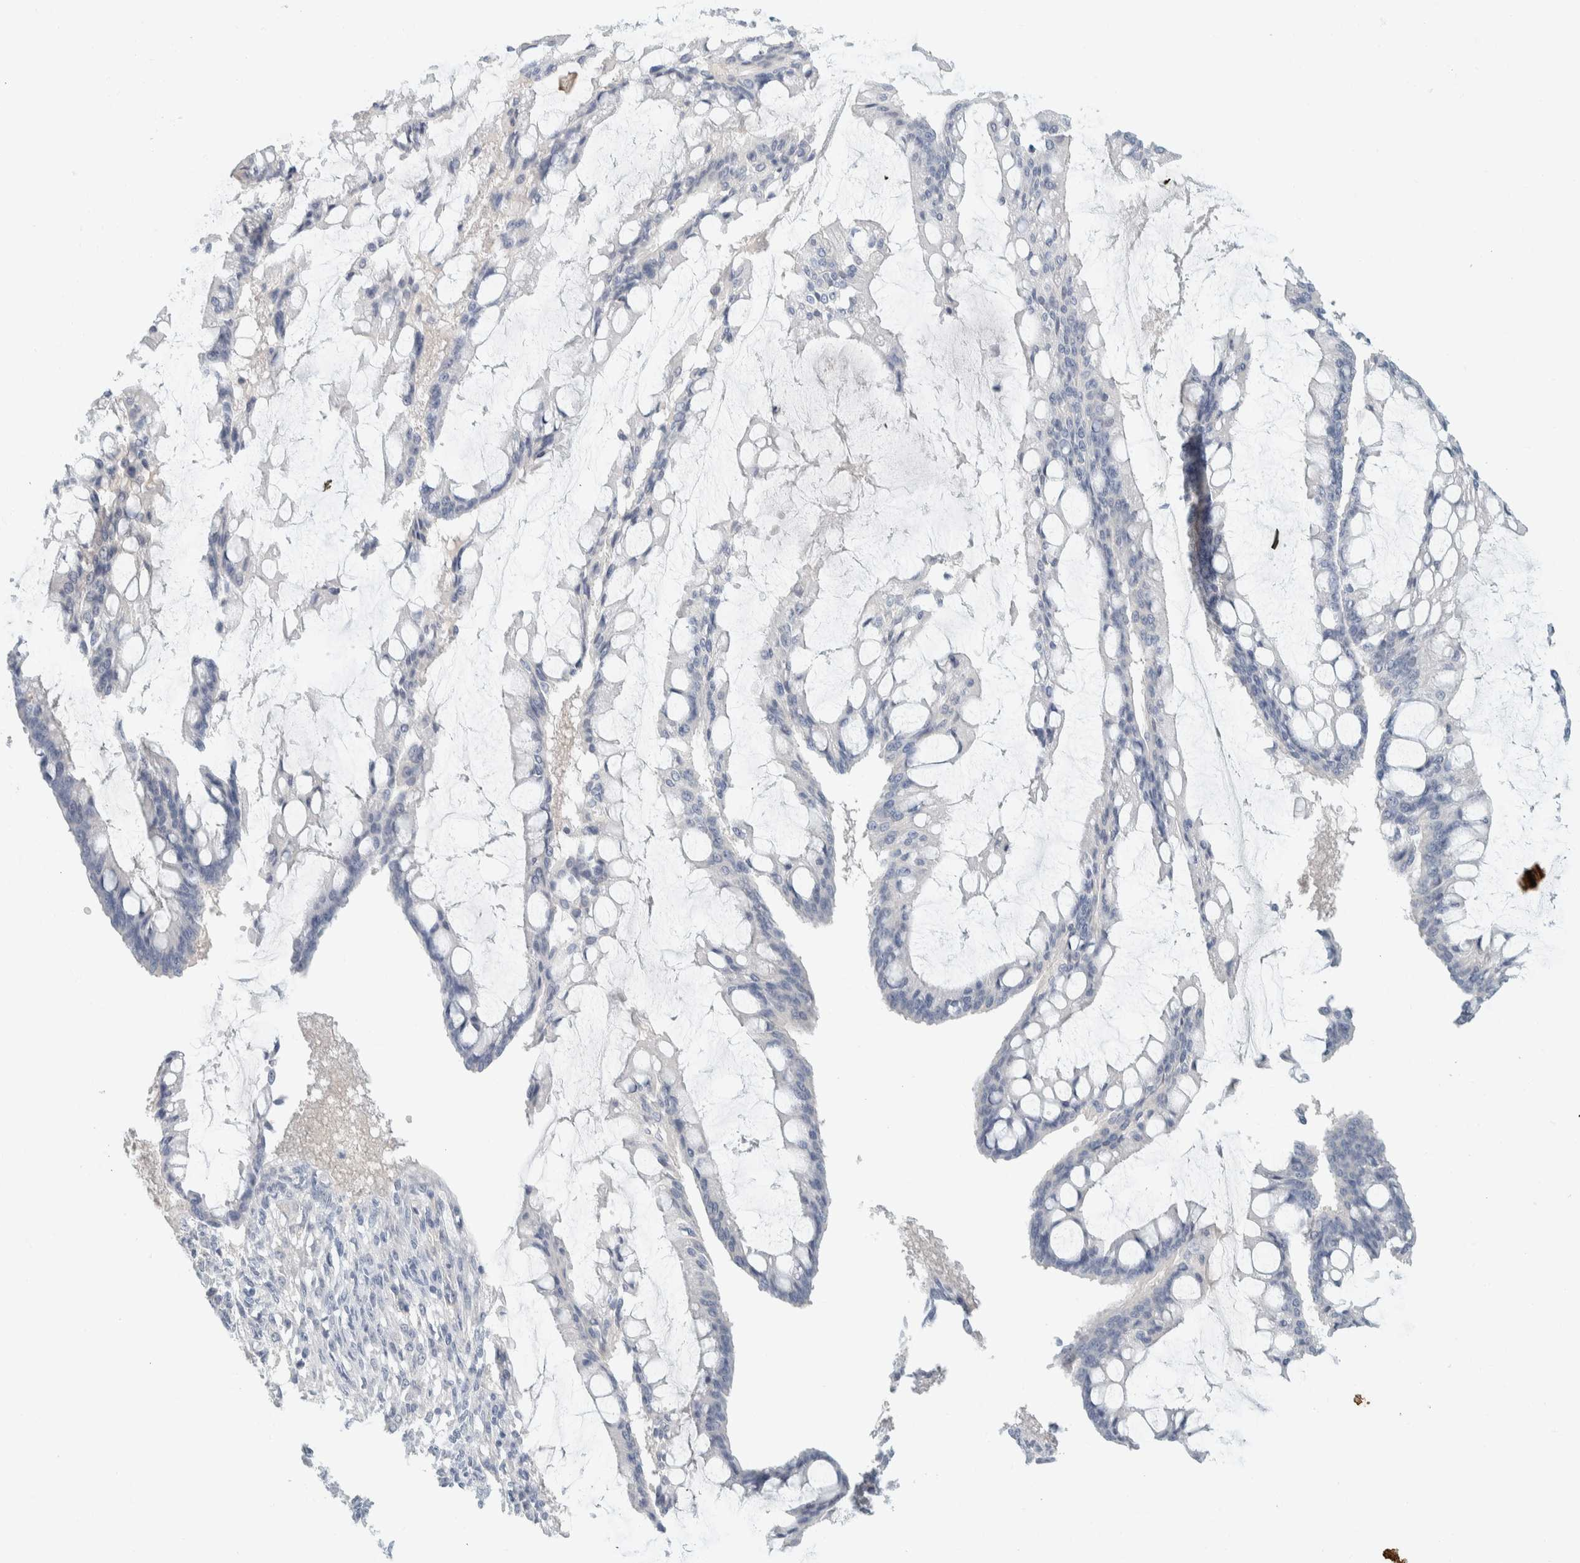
{"staining": {"intensity": "negative", "quantity": "none", "location": "none"}, "tissue": "ovarian cancer", "cell_type": "Tumor cells", "image_type": "cancer", "snomed": [{"axis": "morphology", "description": "Cystadenocarcinoma, mucinous, NOS"}, {"axis": "topography", "description": "Ovary"}], "caption": "Histopathology image shows no significant protein expression in tumor cells of ovarian cancer (mucinous cystadenocarcinoma).", "gene": "ALOX12B", "patient": {"sex": "female", "age": 73}}